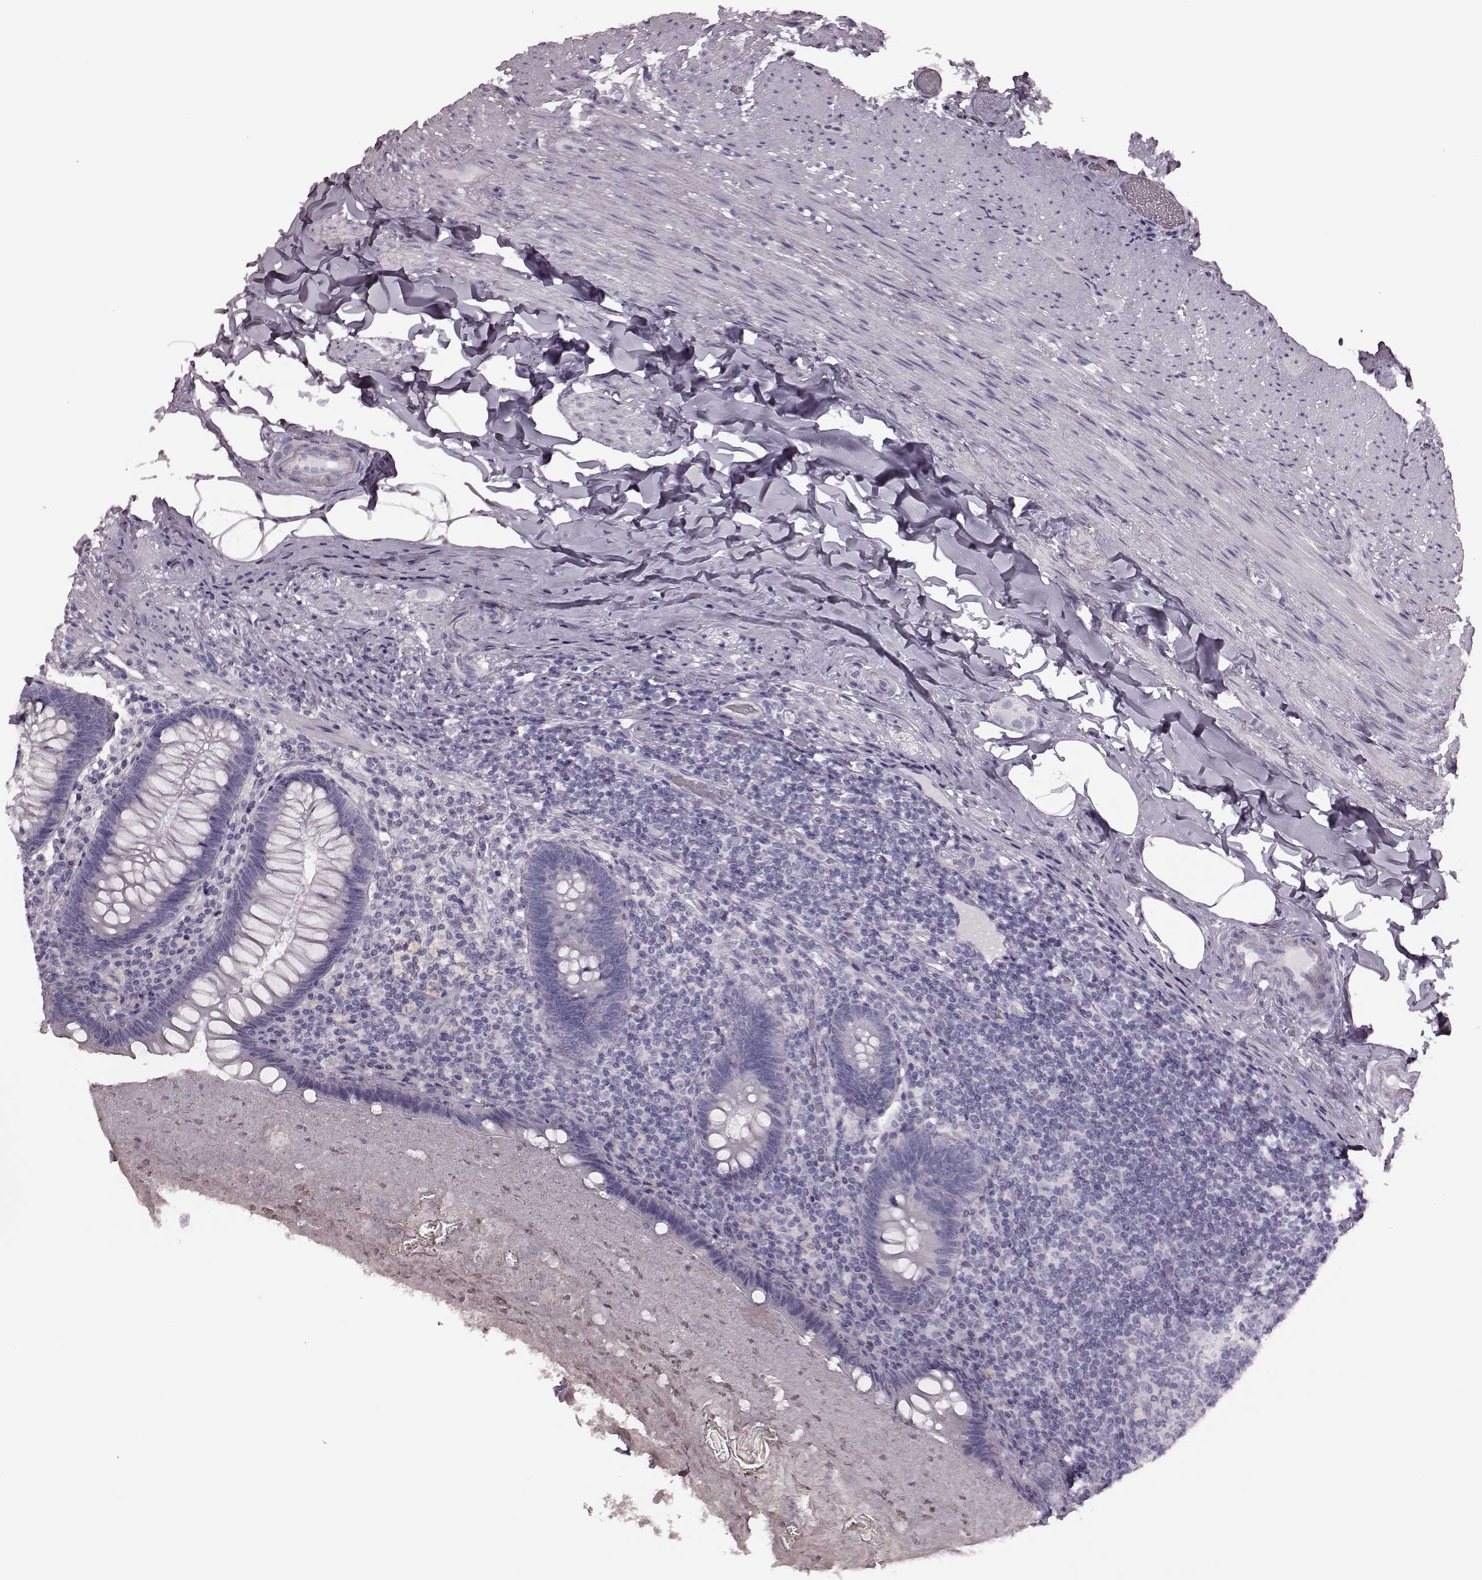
{"staining": {"intensity": "negative", "quantity": "none", "location": "none"}, "tissue": "appendix", "cell_type": "Glandular cells", "image_type": "normal", "snomed": [{"axis": "morphology", "description": "Normal tissue, NOS"}, {"axis": "topography", "description": "Appendix"}], "caption": "Glandular cells are negative for protein expression in unremarkable human appendix. (IHC, brightfield microscopy, high magnification).", "gene": "TRPM1", "patient": {"sex": "male", "age": 47}}